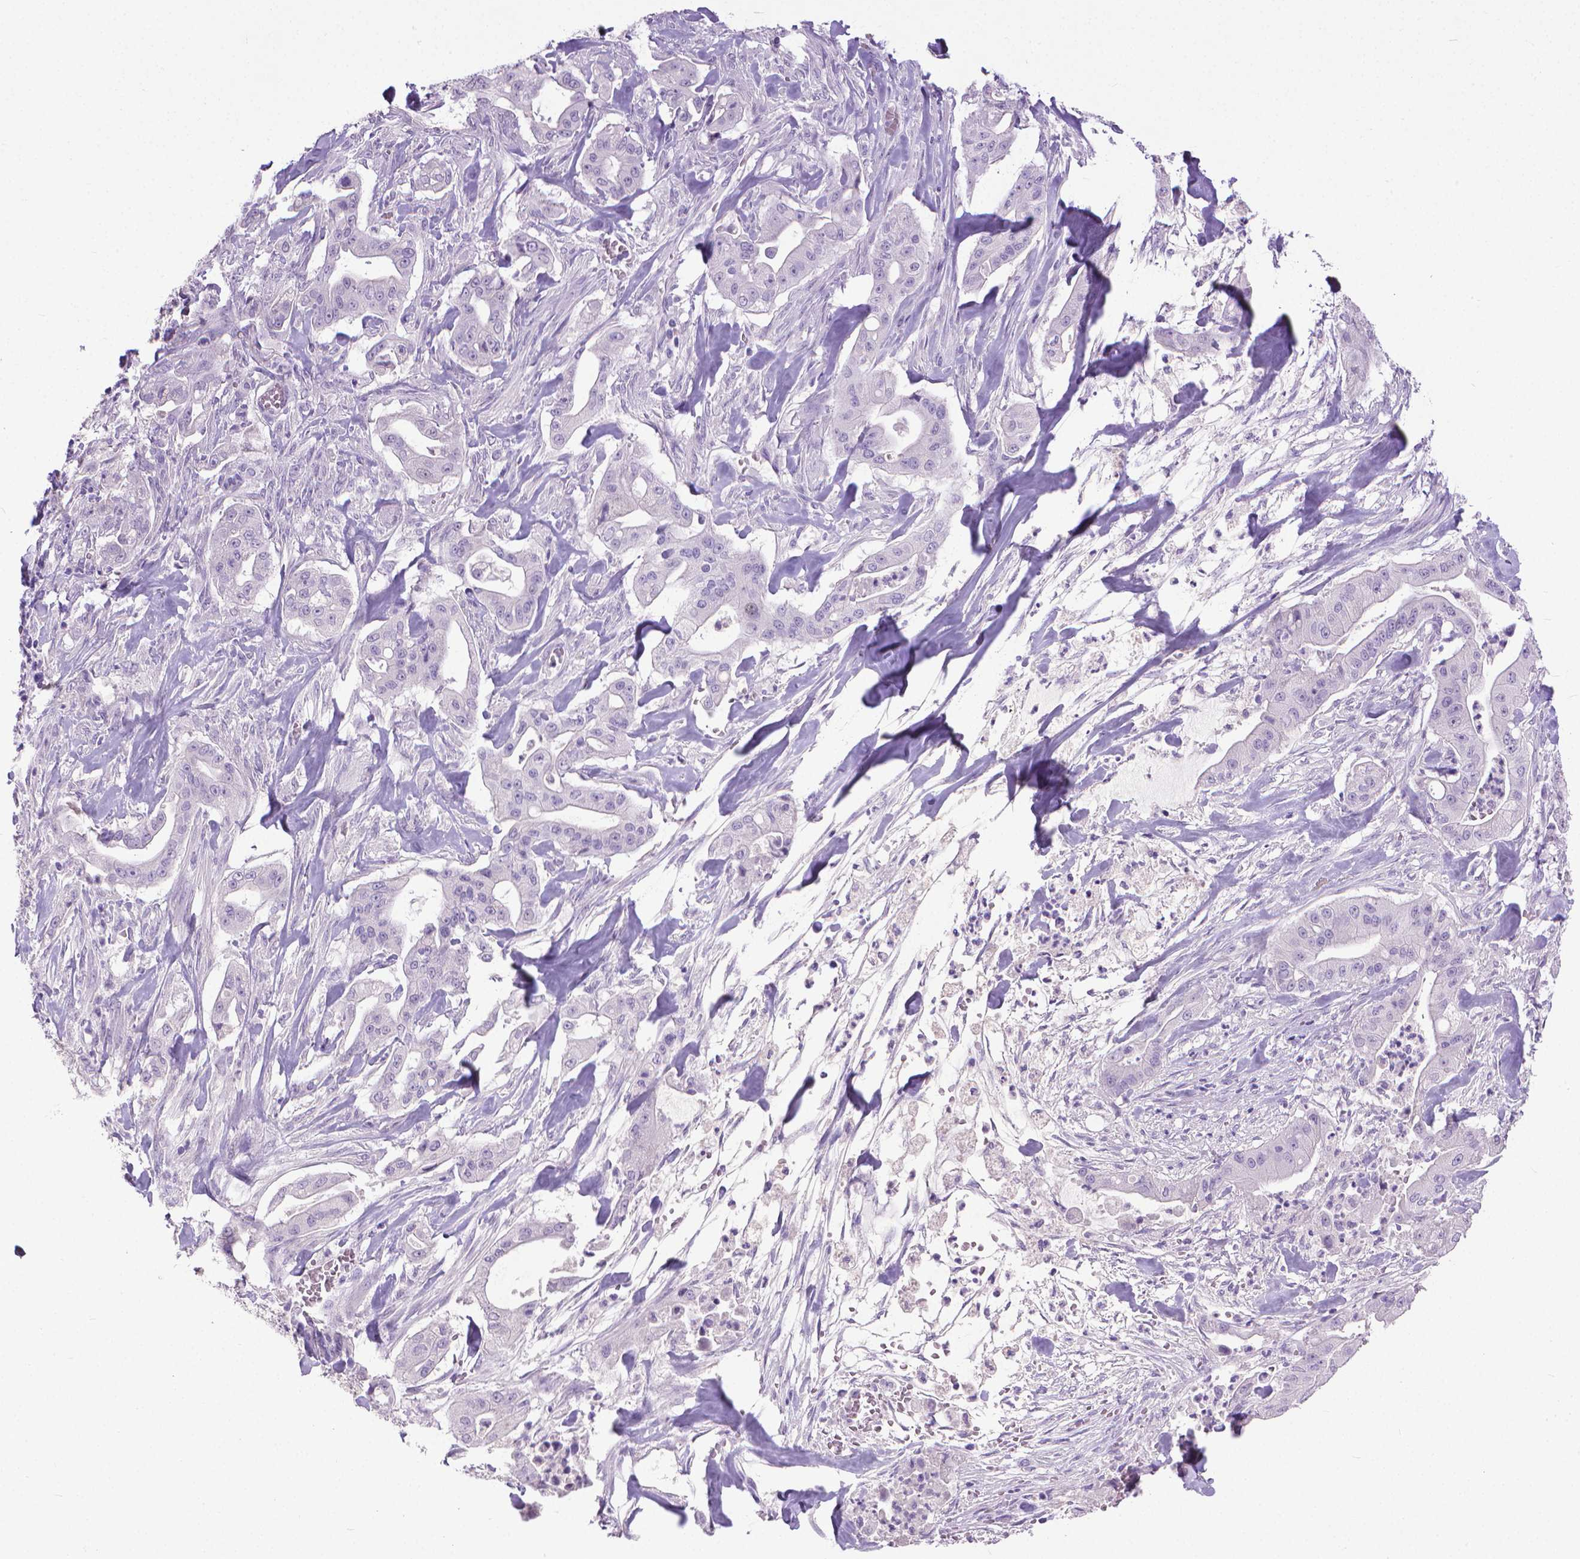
{"staining": {"intensity": "negative", "quantity": "none", "location": "none"}, "tissue": "pancreatic cancer", "cell_type": "Tumor cells", "image_type": "cancer", "snomed": [{"axis": "morphology", "description": "Normal tissue, NOS"}, {"axis": "morphology", "description": "Inflammation, NOS"}, {"axis": "morphology", "description": "Adenocarcinoma, NOS"}, {"axis": "topography", "description": "Pancreas"}], "caption": "Immunohistochemical staining of pancreatic cancer (adenocarcinoma) shows no significant expression in tumor cells. Nuclei are stained in blue.", "gene": "KRT5", "patient": {"sex": "male", "age": 57}}